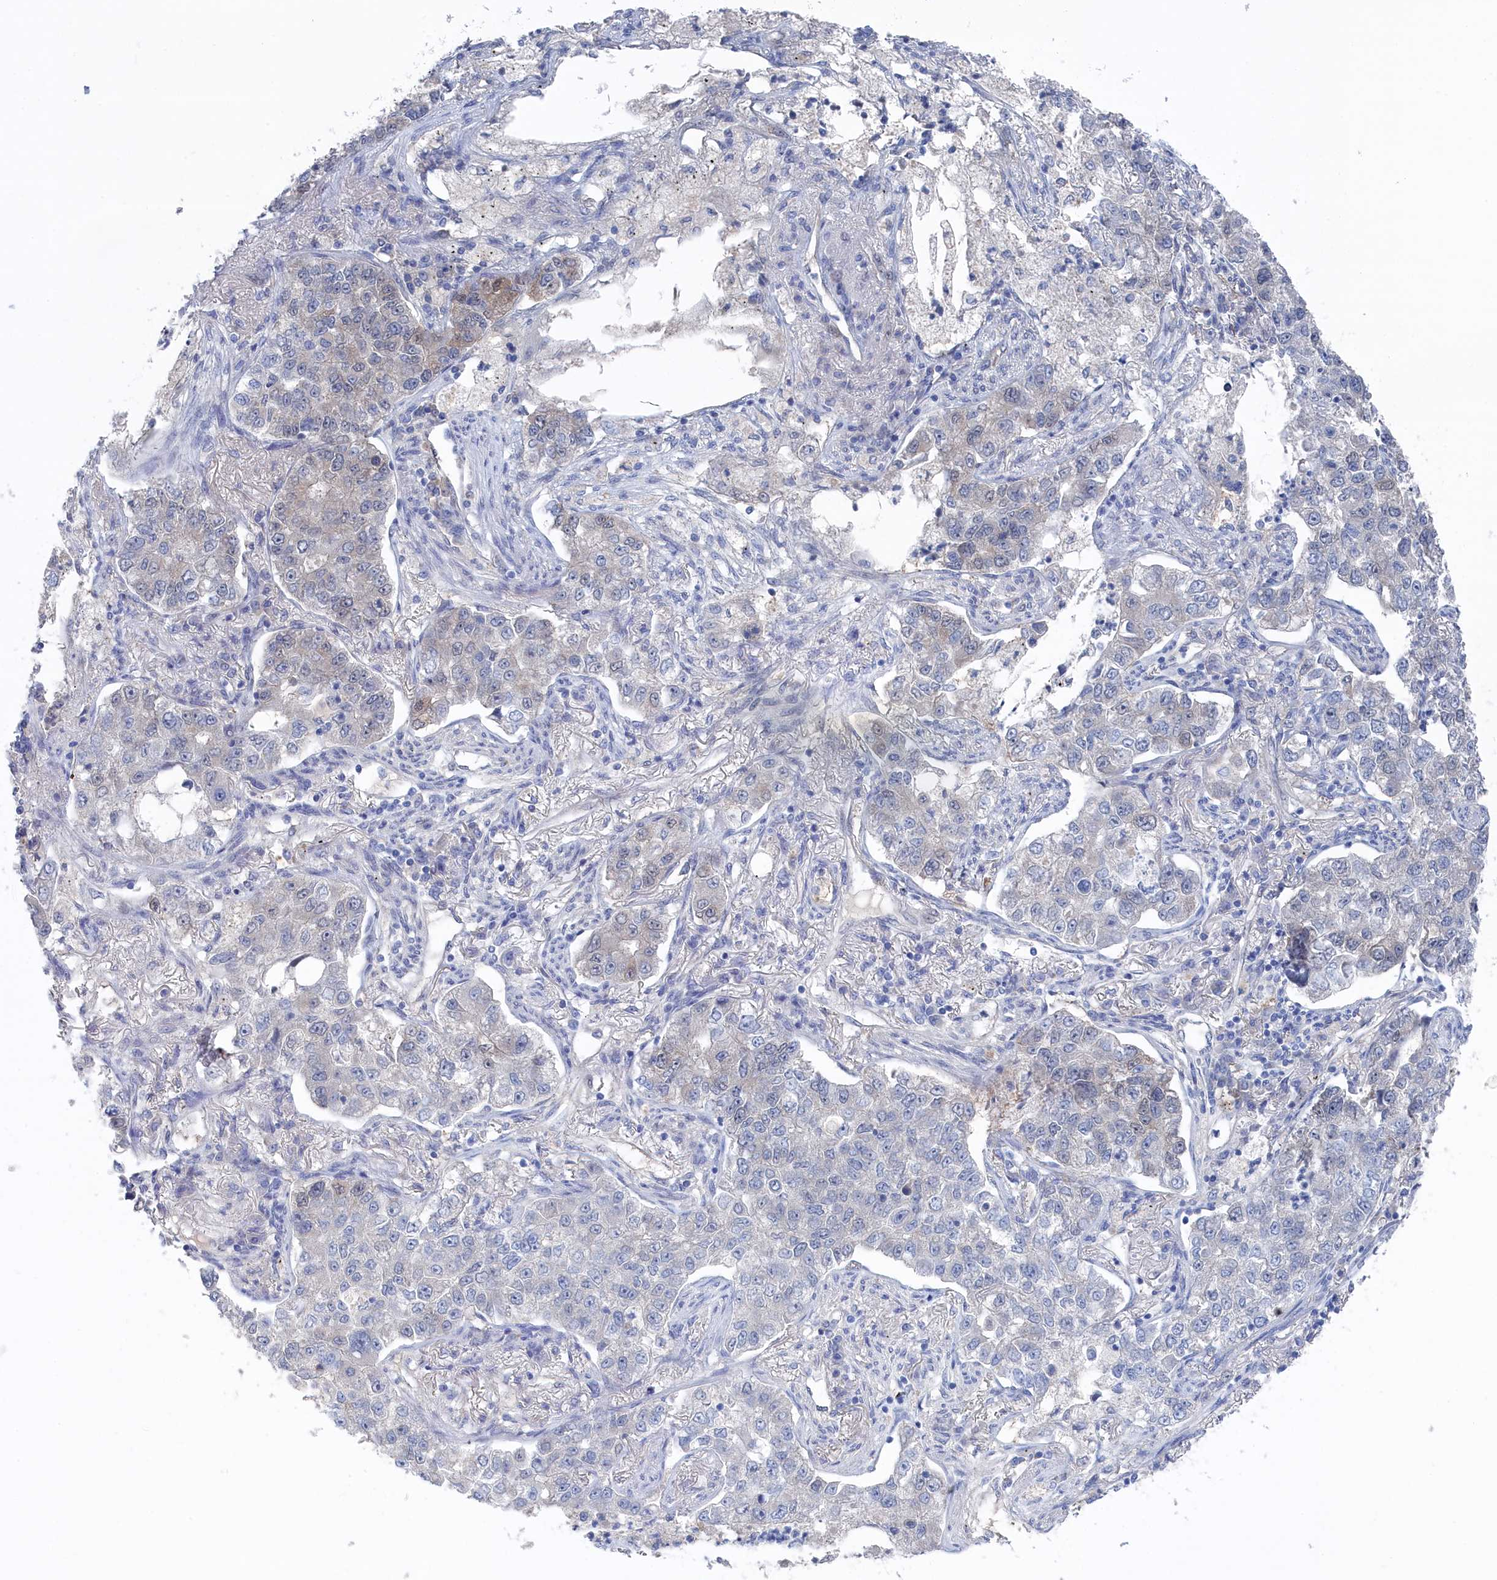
{"staining": {"intensity": "negative", "quantity": "none", "location": "none"}, "tissue": "lung cancer", "cell_type": "Tumor cells", "image_type": "cancer", "snomed": [{"axis": "morphology", "description": "Adenocarcinoma, NOS"}, {"axis": "topography", "description": "Lung"}], "caption": "Tumor cells are negative for protein expression in human lung cancer (adenocarcinoma).", "gene": "IRGQ", "patient": {"sex": "male", "age": 49}}